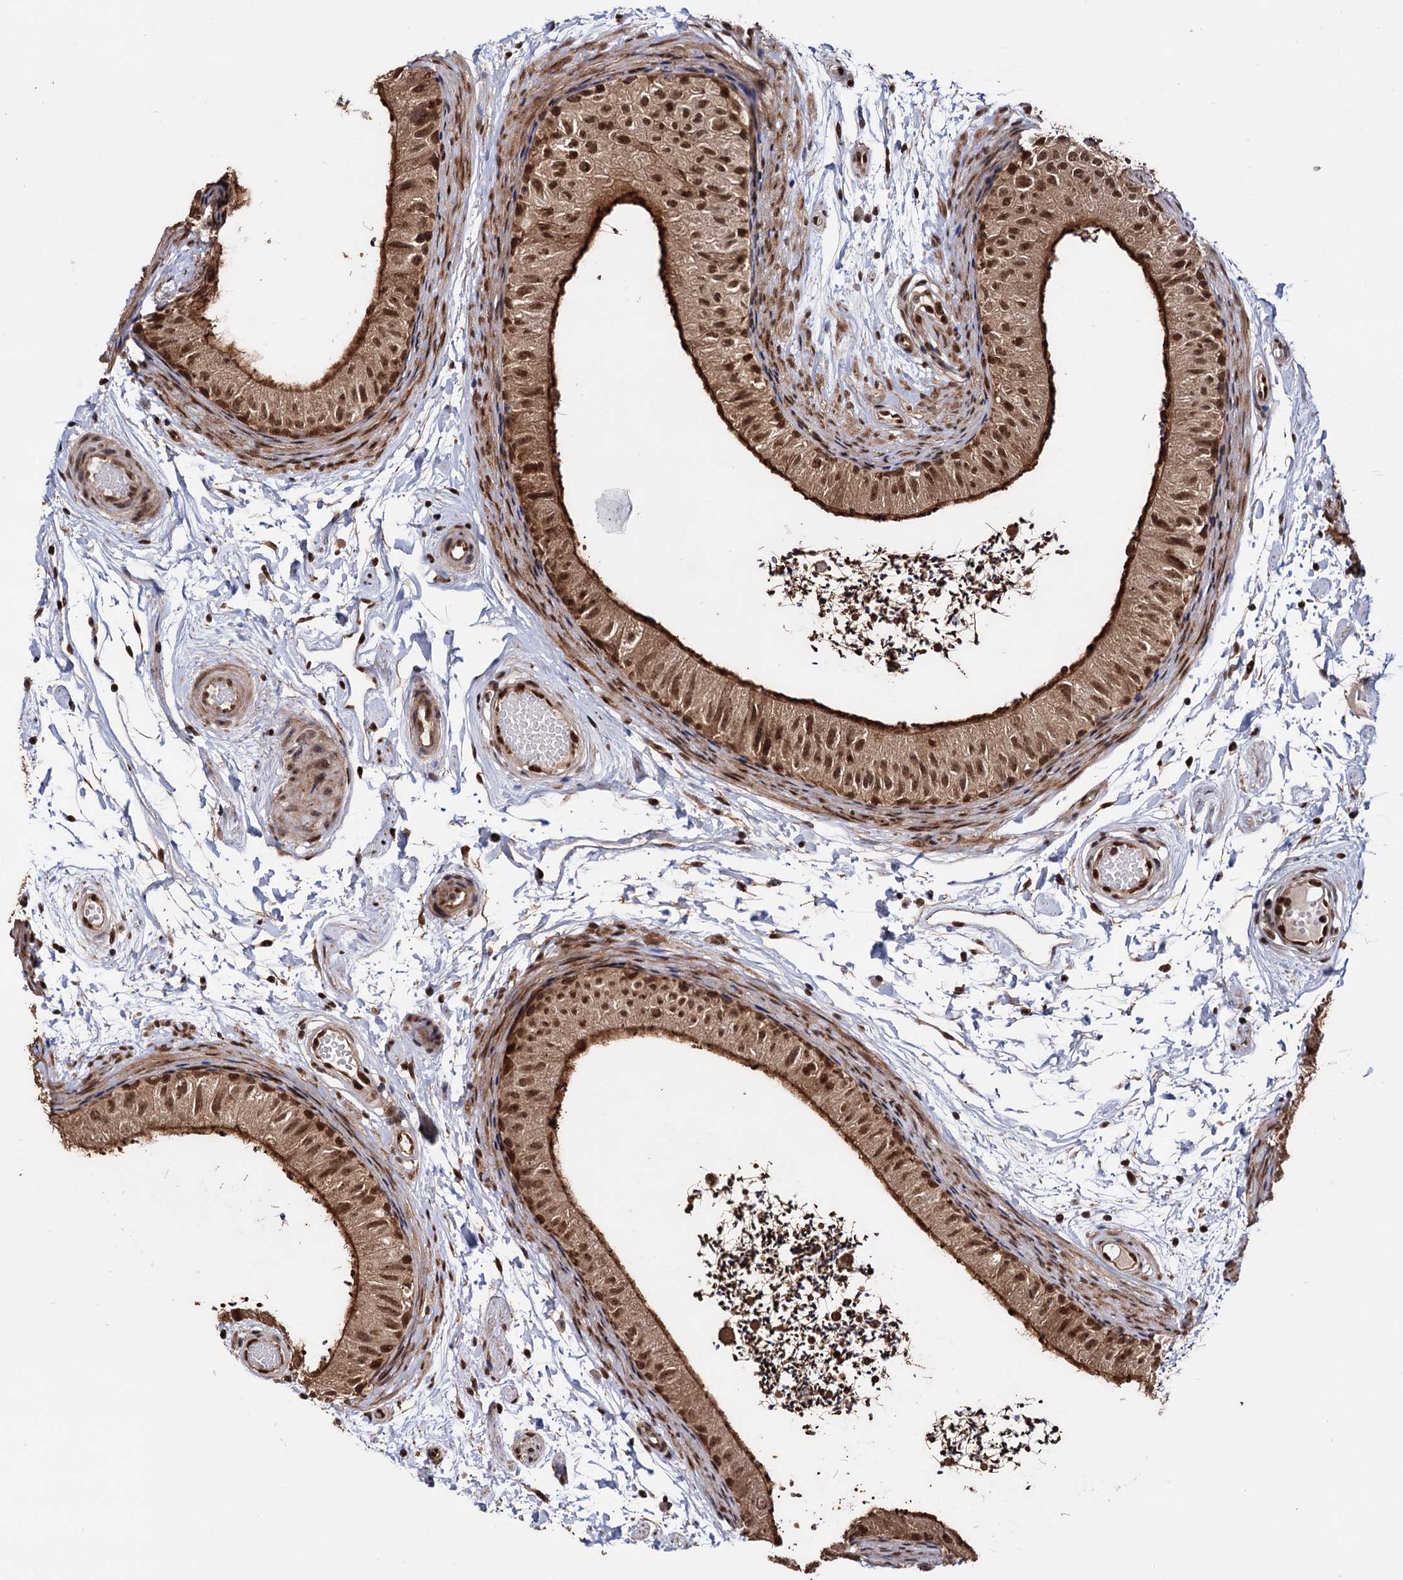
{"staining": {"intensity": "strong", "quantity": ">75%", "location": "cytoplasmic/membranous,nuclear"}, "tissue": "epididymis", "cell_type": "Glandular cells", "image_type": "normal", "snomed": [{"axis": "morphology", "description": "Normal tissue, NOS"}, {"axis": "topography", "description": "Epididymis"}], "caption": "This is an image of IHC staining of unremarkable epididymis, which shows strong staining in the cytoplasmic/membranous,nuclear of glandular cells.", "gene": "PIGB", "patient": {"sex": "male", "age": 50}}